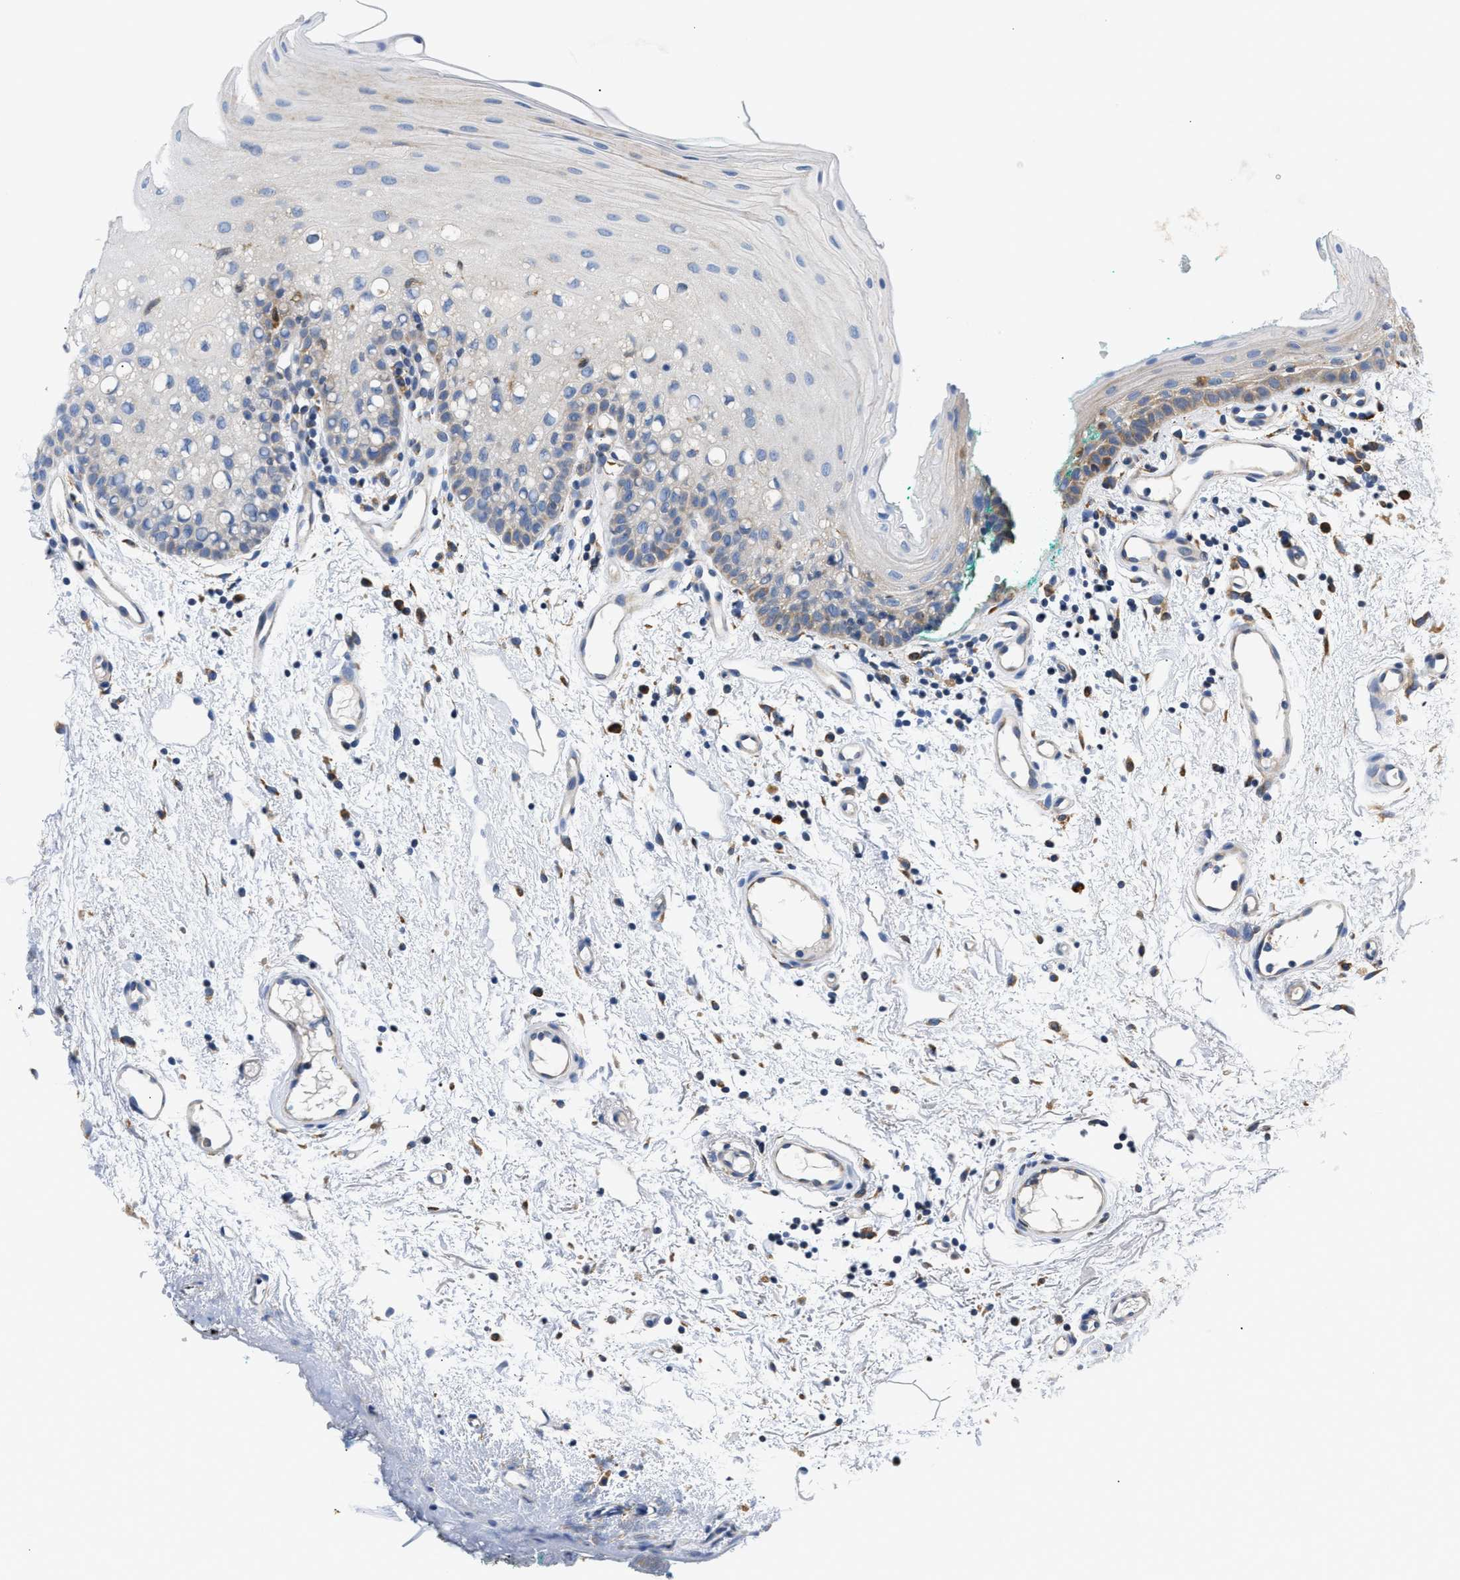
{"staining": {"intensity": "weak", "quantity": "<25%", "location": "cytoplasmic/membranous"}, "tissue": "oral mucosa", "cell_type": "Squamous epithelial cells", "image_type": "normal", "snomed": [{"axis": "morphology", "description": "Normal tissue, NOS"}, {"axis": "morphology", "description": "Squamous cell carcinoma, NOS"}, {"axis": "topography", "description": "Oral tissue"}, {"axis": "topography", "description": "Salivary gland"}, {"axis": "topography", "description": "Head-Neck"}], "caption": "This image is of unremarkable oral mucosa stained with immunohistochemistry (IHC) to label a protein in brown with the nuclei are counter-stained blue. There is no expression in squamous epithelial cells.", "gene": "HDHD3", "patient": {"sex": "female", "age": 62}}